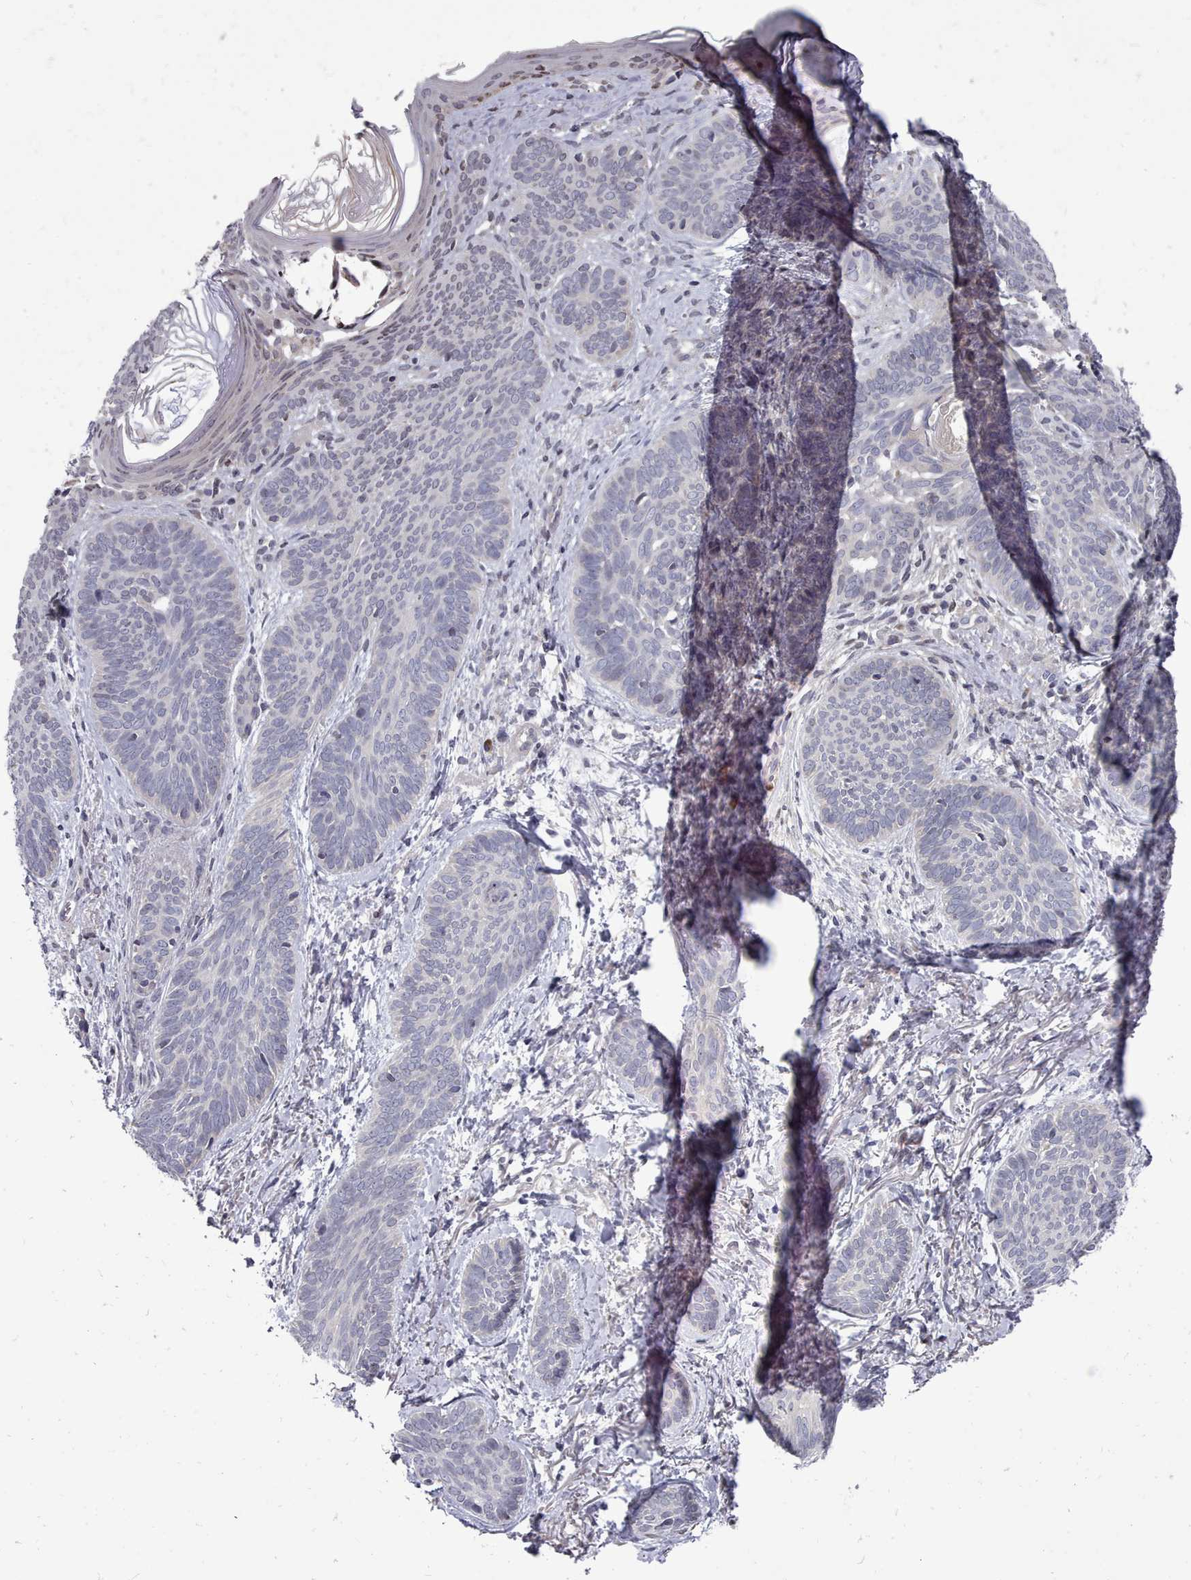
{"staining": {"intensity": "negative", "quantity": "none", "location": "none"}, "tissue": "skin cancer", "cell_type": "Tumor cells", "image_type": "cancer", "snomed": [{"axis": "morphology", "description": "Basal cell carcinoma"}, {"axis": "topography", "description": "Skin"}], "caption": "The image displays no significant staining in tumor cells of skin cancer (basal cell carcinoma).", "gene": "ACKR3", "patient": {"sex": "female", "age": 81}}